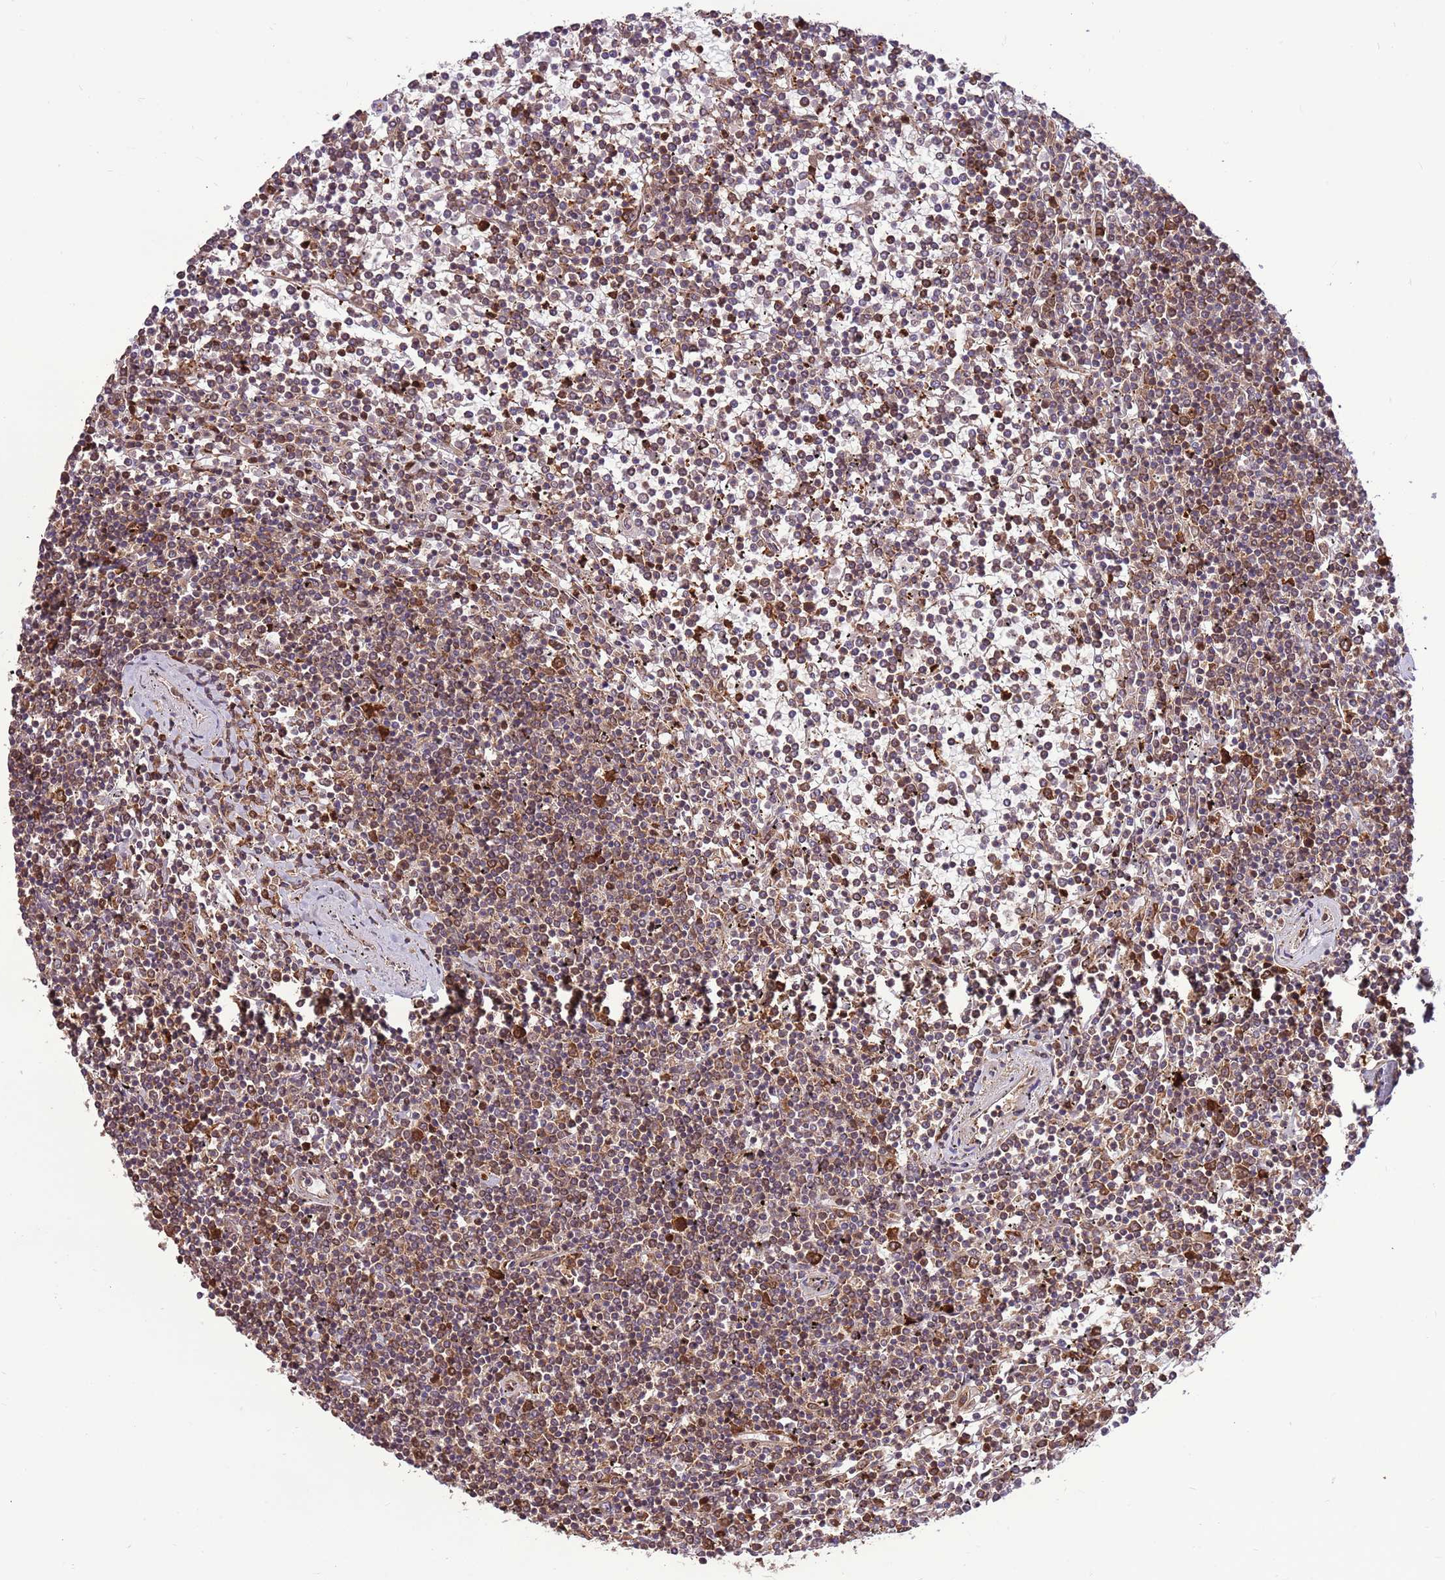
{"staining": {"intensity": "moderate", "quantity": "25%-75%", "location": "cytoplasmic/membranous,nuclear"}, "tissue": "lymphoma", "cell_type": "Tumor cells", "image_type": "cancer", "snomed": [{"axis": "morphology", "description": "Malignant lymphoma, non-Hodgkin's type, Low grade"}, {"axis": "topography", "description": "Spleen"}], "caption": "The immunohistochemical stain highlights moderate cytoplasmic/membranous and nuclear expression in tumor cells of lymphoma tissue.", "gene": "CCDC112", "patient": {"sex": "female", "age": 19}}